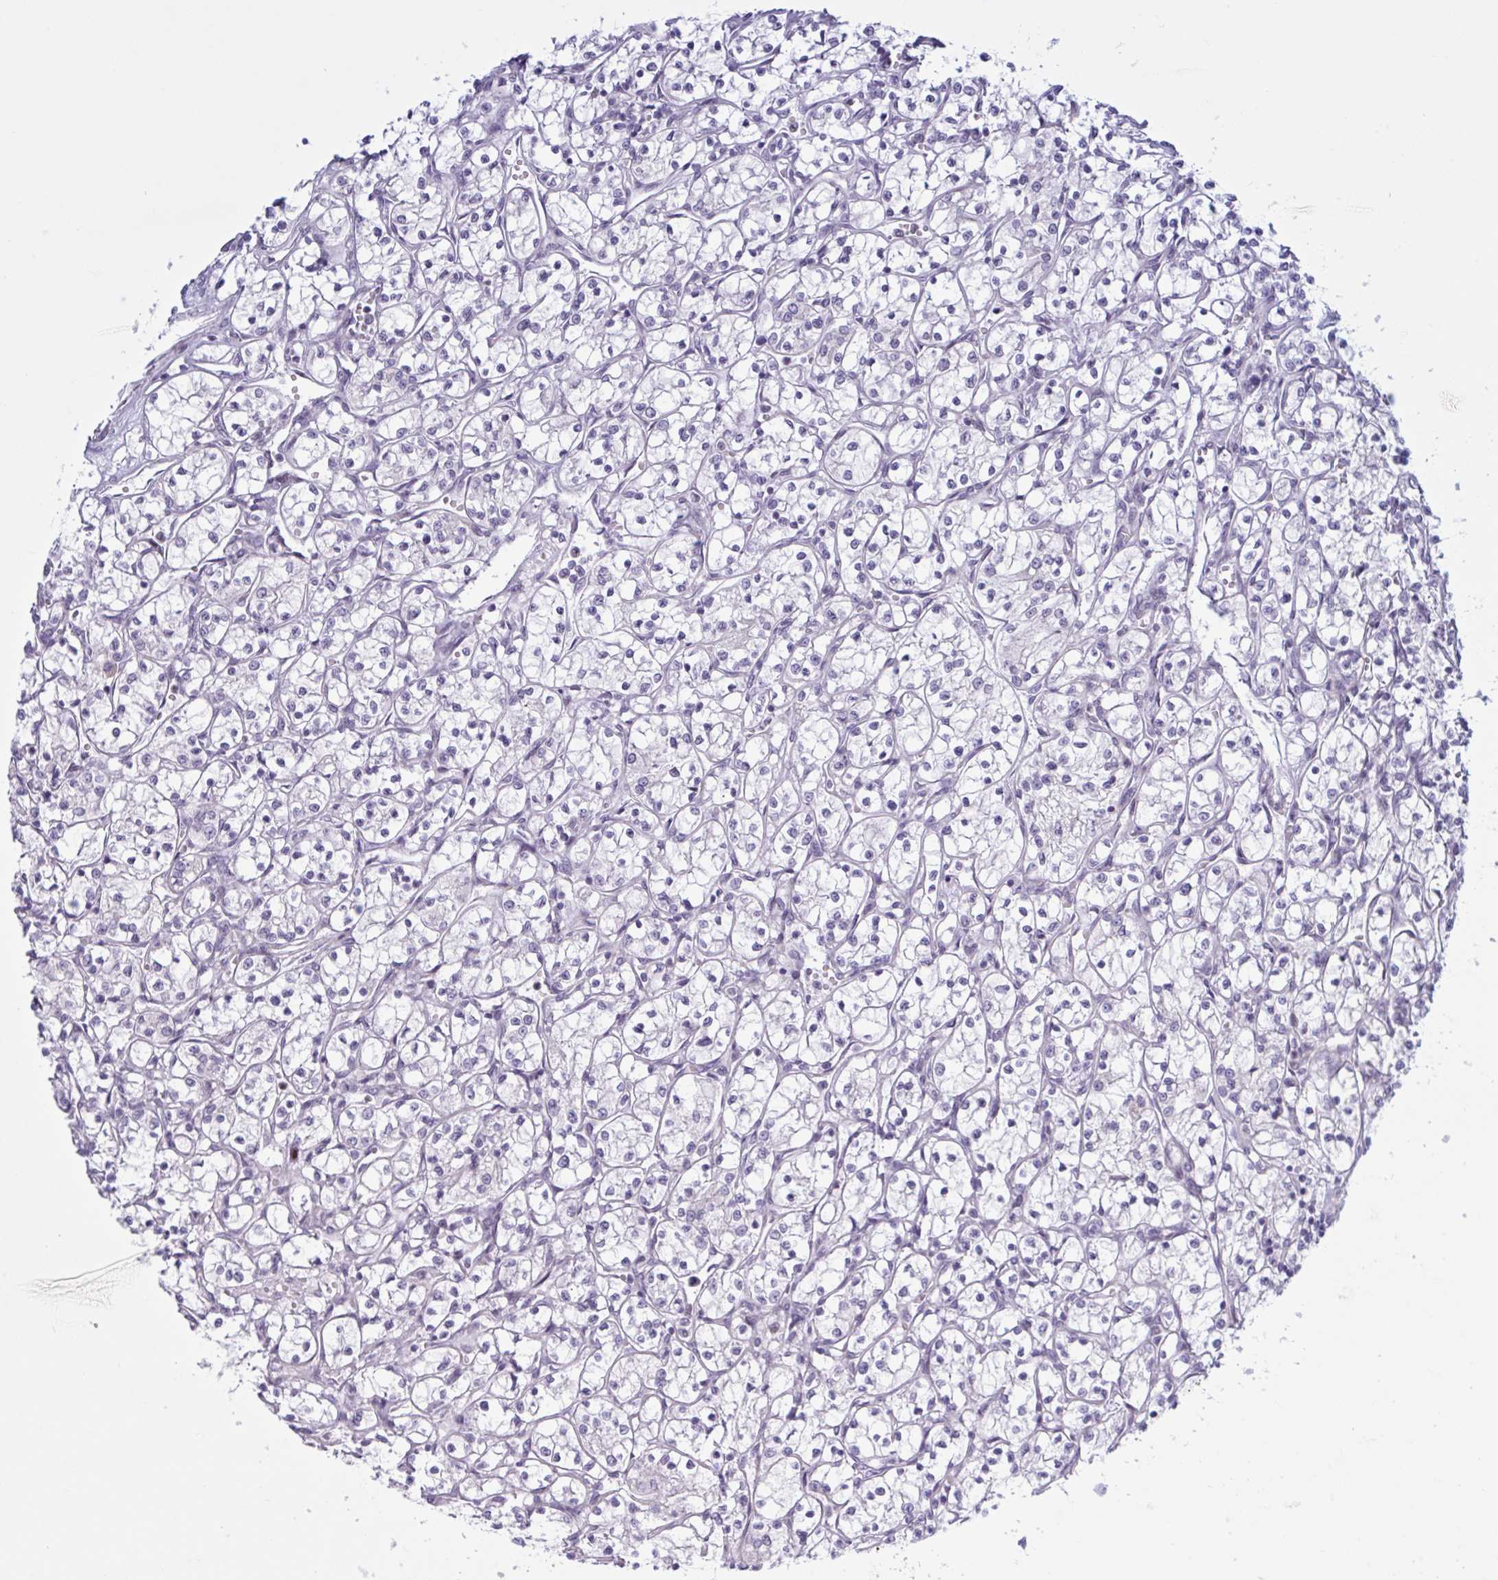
{"staining": {"intensity": "negative", "quantity": "none", "location": "none"}, "tissue": "renal cancer", "cell_type": "Tumor cells", "image_type": "cancer", "snomed": [{"axis": "morphology", "description": "Adenocarcinoma, NOS"}, {"axis": "topography", "description": "Kidney"}], "caption": "Immunohistochemical staining of renal cancer (adenocarcinoma) exhibits no significant positivity in tumor cells.", "gene": "PRMT6", "patient": {"sex": "female", "age": 69}}